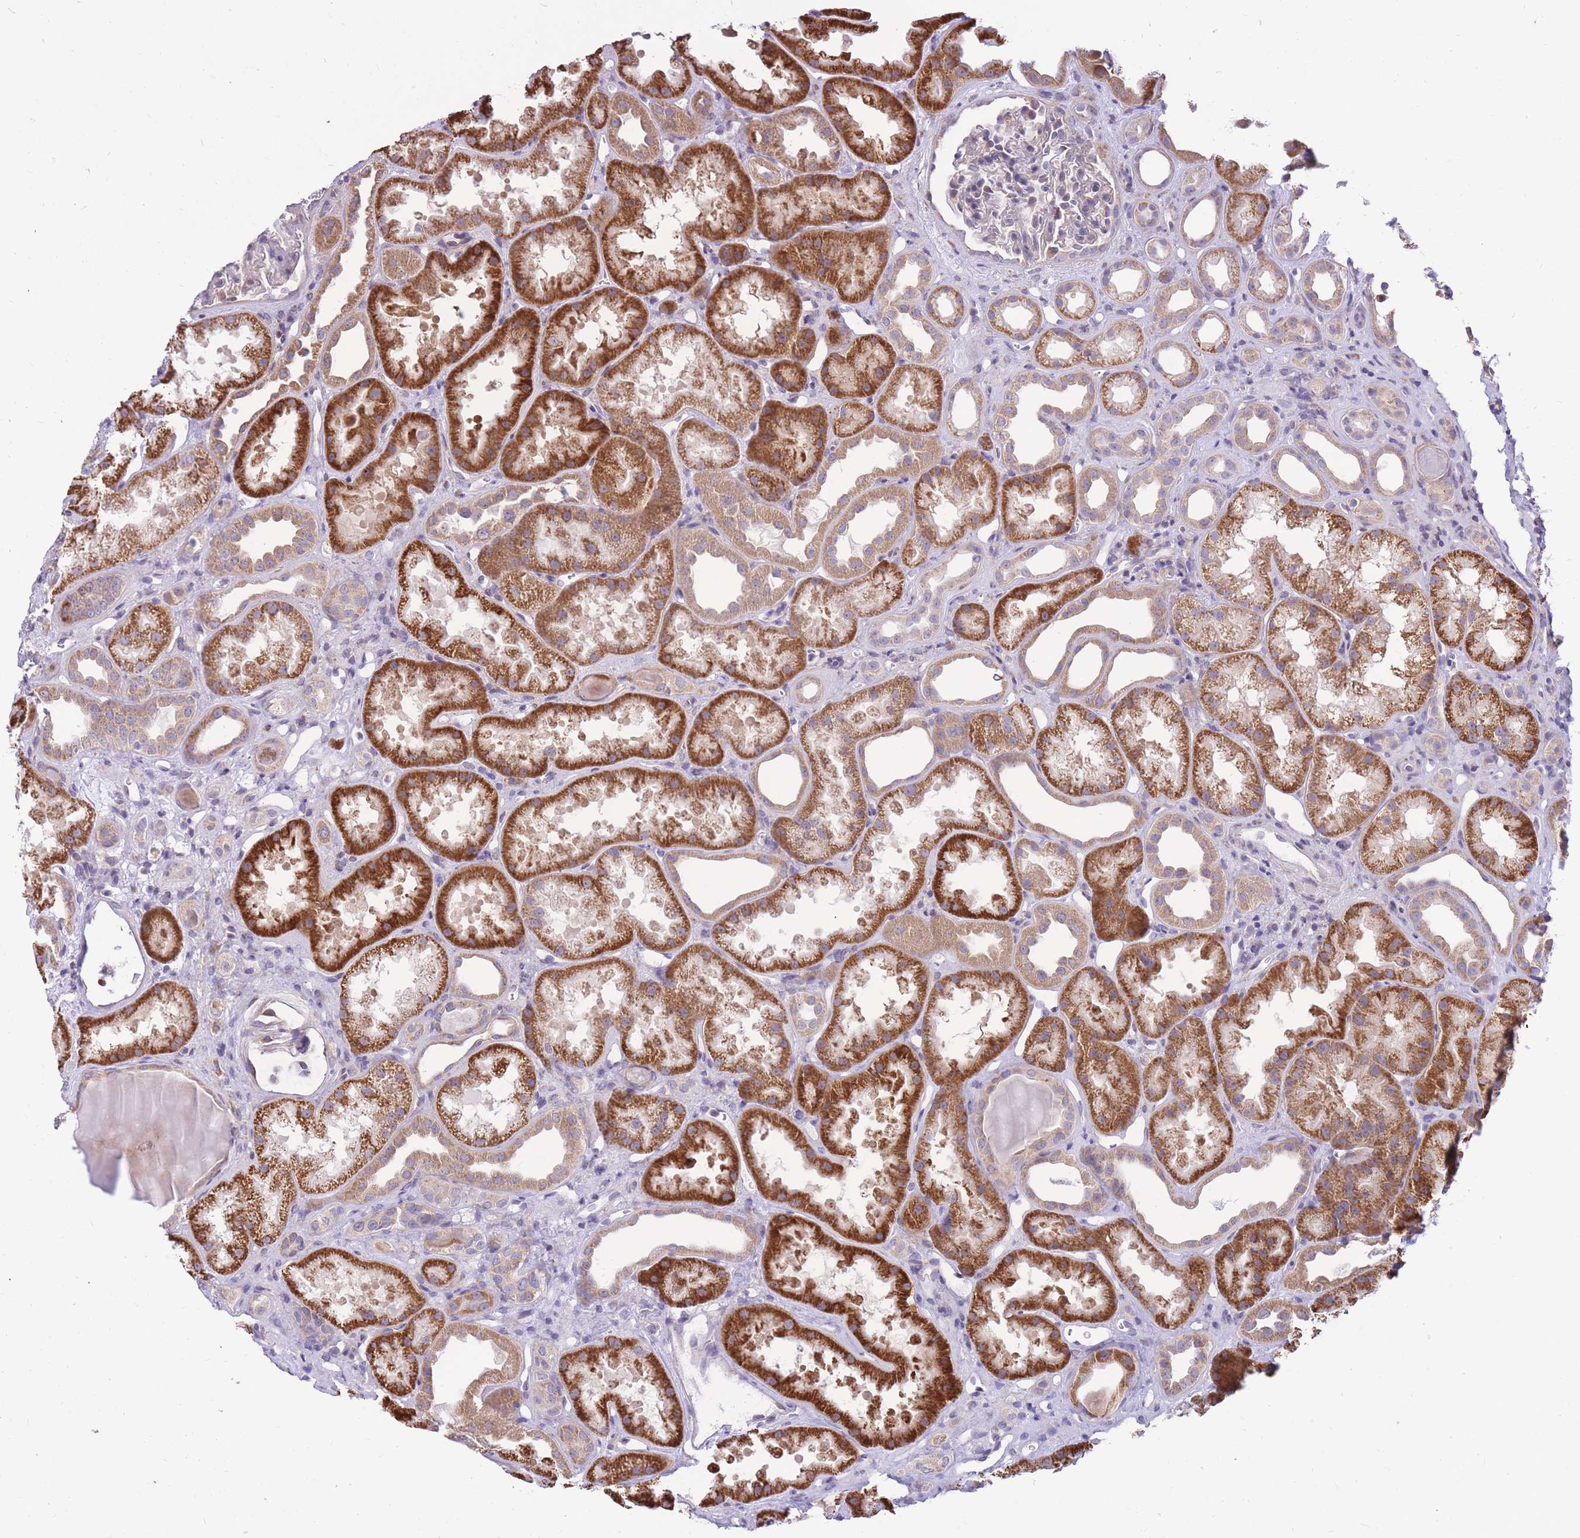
{"staining": {"intensity": "negative", "quantity": "none", "location": "none"}, "tissue": "kidney", "cell_type": "Cells in glomeruli", "image_type": "normal", "snomed": [{"axis": "morphology", "description": "Normal tissue, NOS"}, {"axis": "topography", "description": "Kidney"}], "caption": "High magnification brightfield microscopy of normal kidney stained with DAB (brown) and counterstained with hematoxylin (blue): cells in glomeruli show no significant staining.", "gene": "TOPAZ1", "patient": {"sex": "male", "age": 61}}